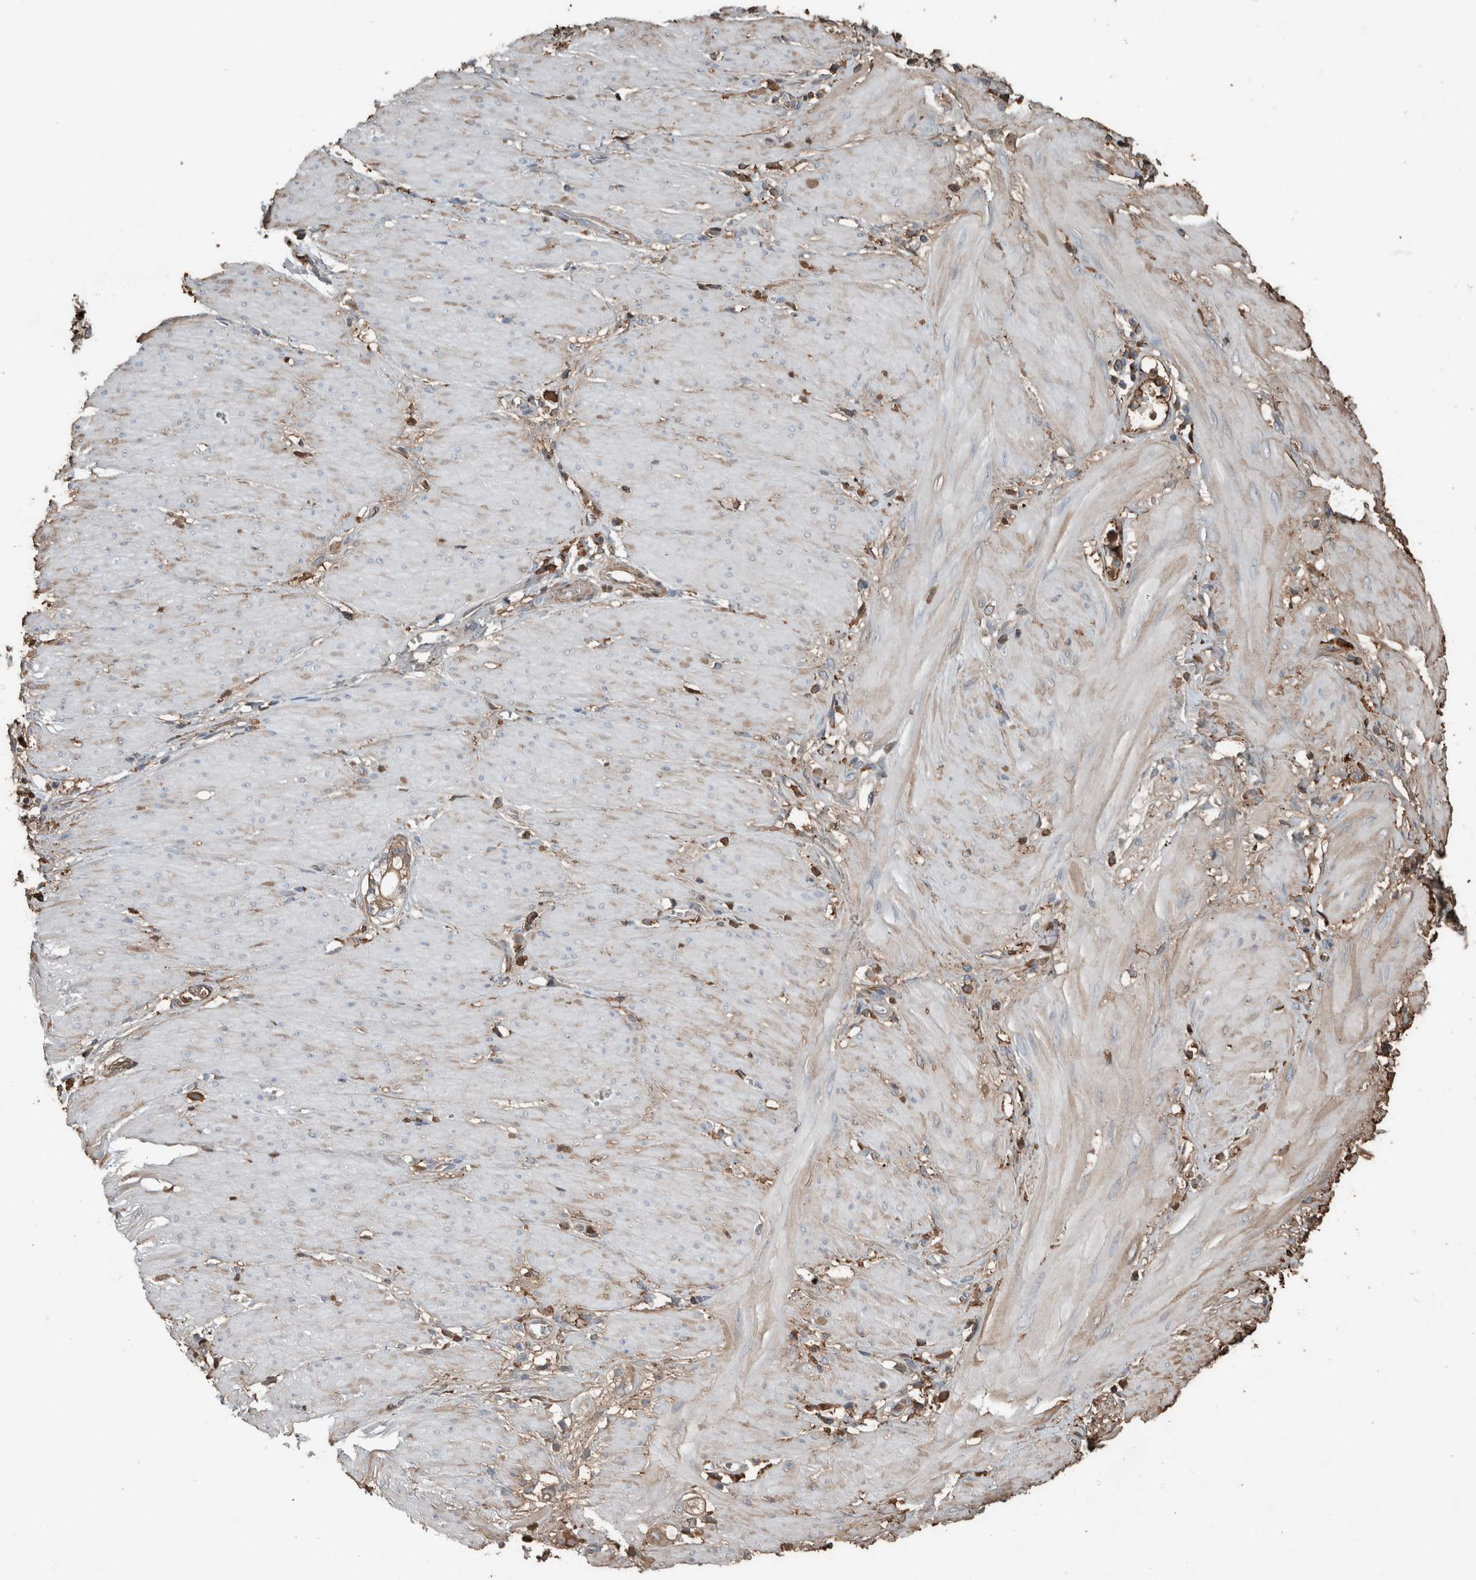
{"staining": {"intensity": "weak", "quantity": "<25%", "location": "cytoplasmic/membranous"}, "tissue": "stomach cancer", "cell_type": "Tumor cells", "image_type": "cancer", "snomed": [{"axis": "morphology", "description": "Adenocarcinoma, NOS"}, {"axis": "topography", "description": "Stomach"}, {"axis": "topography", "description": "Stomach, lower"}], "caption": "High magnification brightfield microscopy of stomach adenocarcinoma stained with DAB (brown) and counterstained with hematoxylin (blue): tumor cells show no significant positivity. (Brightfield microscopy of DAB immunohistochemistry (IHC) at high magnification).", "gene": "USP34", "patient": {"sex": "female", "age": 48}}